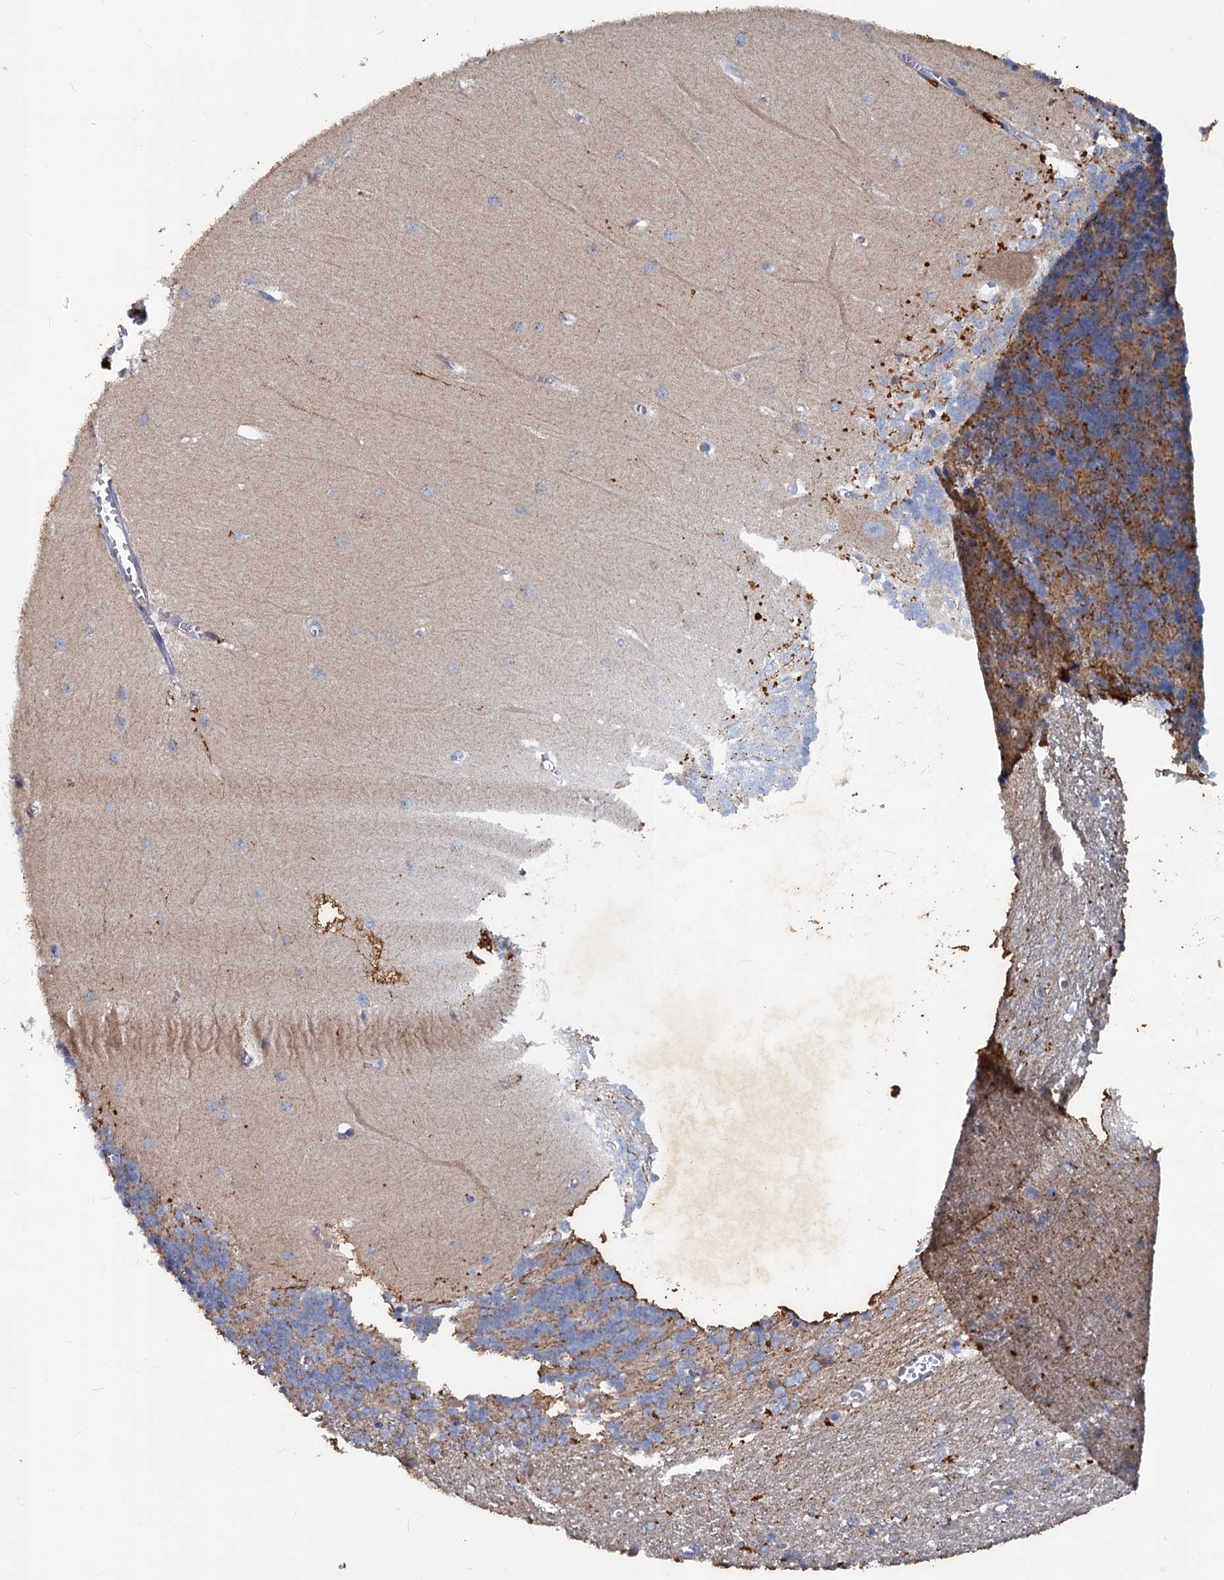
{"staining": {"intensity": "weak", "quantity": "<25%", "location": "cytoplasmic/membranous"}, "tissue": "cerebellum", "cell_type": "Cells in granular layer", "image_type": "normal", "snomed": [{"axis": "morphology", "description": "Normal tissue, NOS"}, {"axis": "topography", "description": "Cerebellum"}], "caption": "Image shows no significant protein staining in cells in granular layer of benign cerebellum. (Stains: DAB (3,3'-diaminobenzidine) IHC with hematoxylin counter stain, Microscopy: brightfield microscopy at high magnification).", "gene": "SLC2A7", "patient": {"sex": "male", "age": 37}}